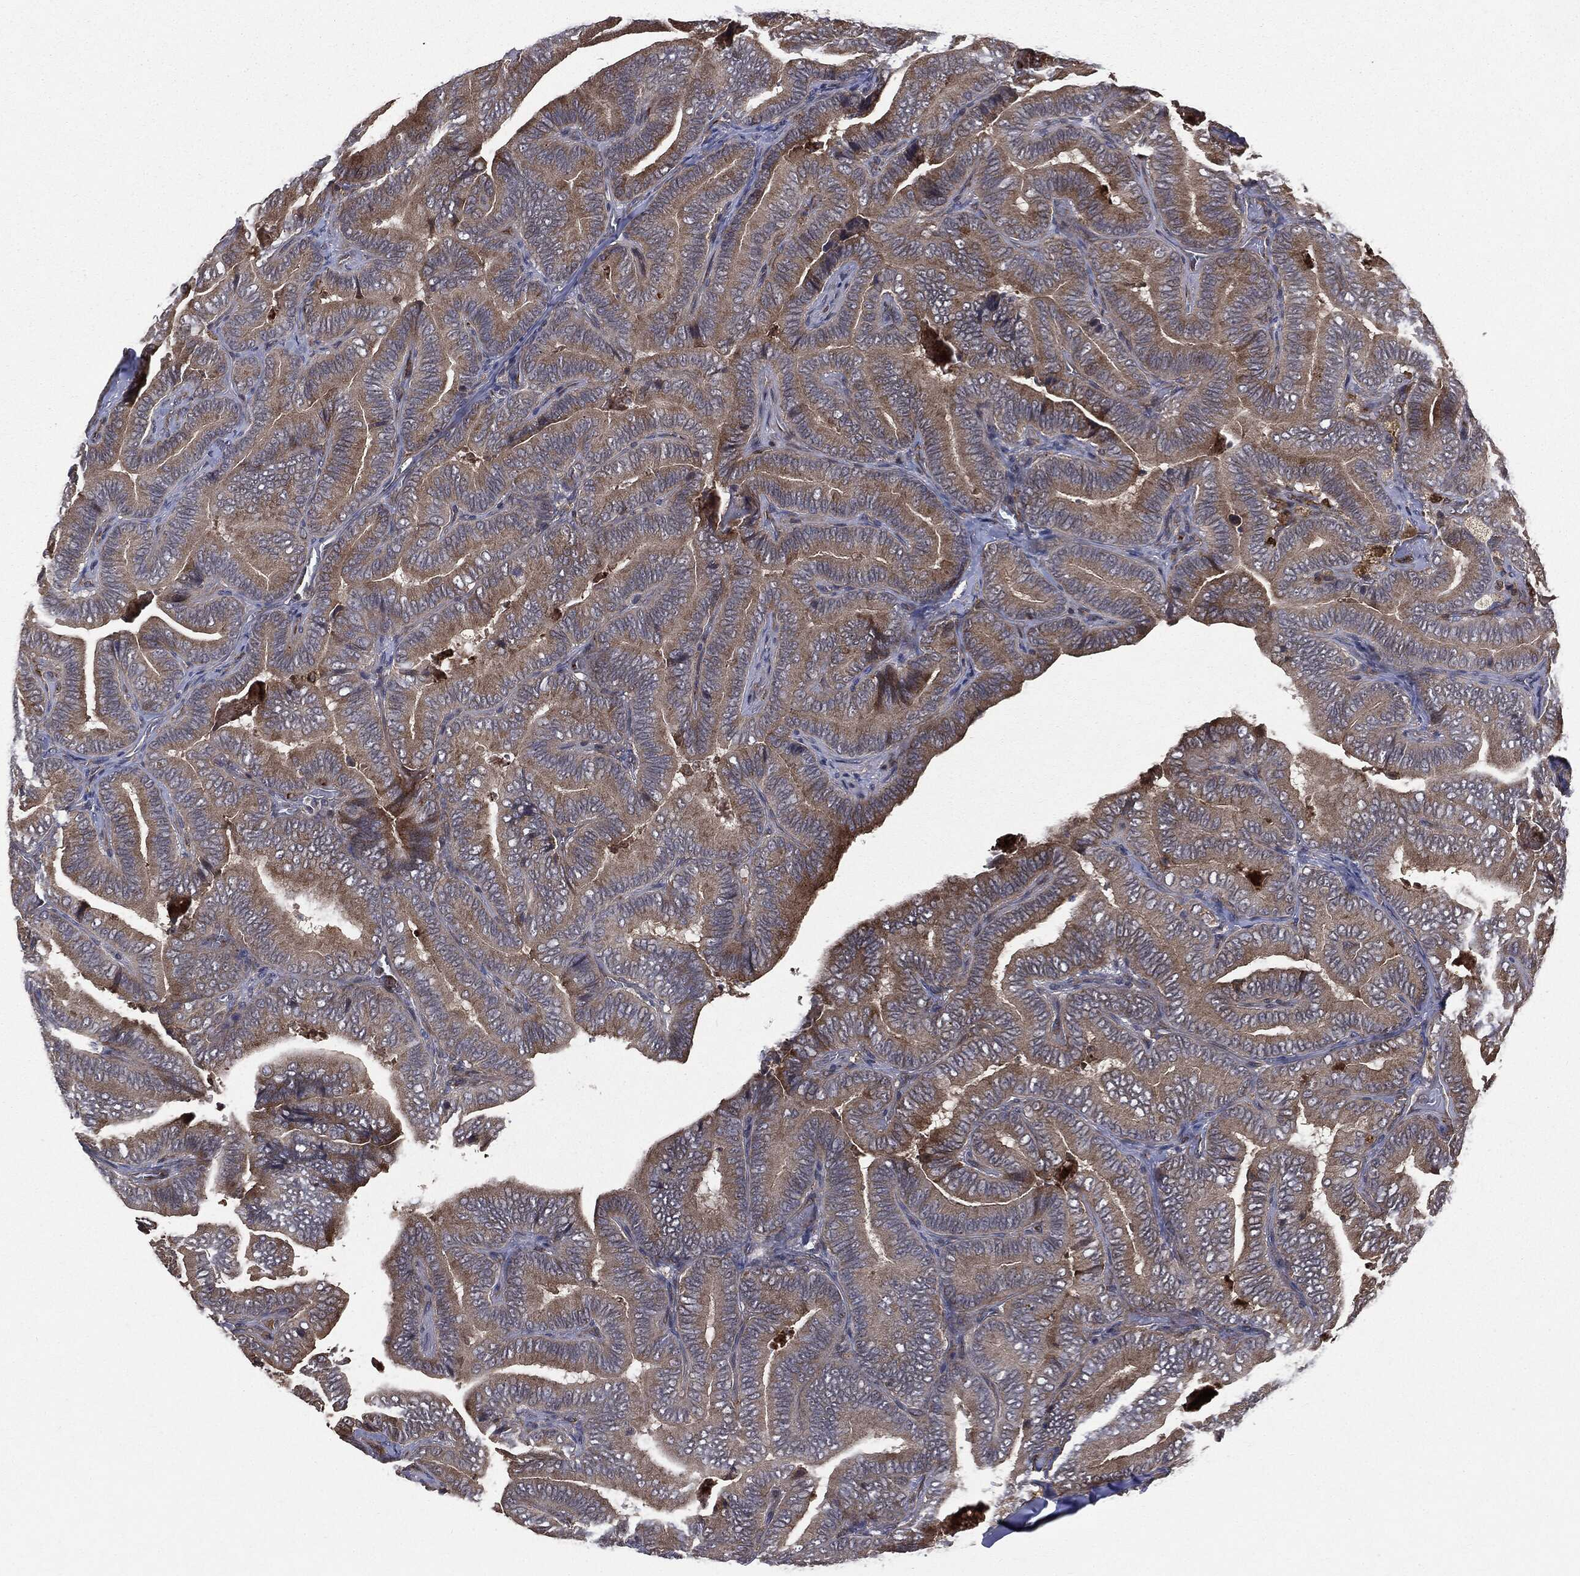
{"staining": {"intensity": "moderate", "quantity": ">75%", "location": "cytoplasmic/membranous"}, "tissue": "thyroid cancer", "cell_type": "Tumor cells", "image_type": "cancer", "snomed": [{"axis": "morphology", "description": "Papillary adenocarcinoma, NOS"}, {"axis": "topography", "description": "Thyroid gland"}], "caption": "Human thyroid cancer (papillary adenocarcinoma) stained for a protein (brown) demonstrates moderate cytoplasmic/membranous positive positivity in approximately >75% of tumor cells.", "gene": "PLOD3", "patient": {"sex": "male", "age": 61}}